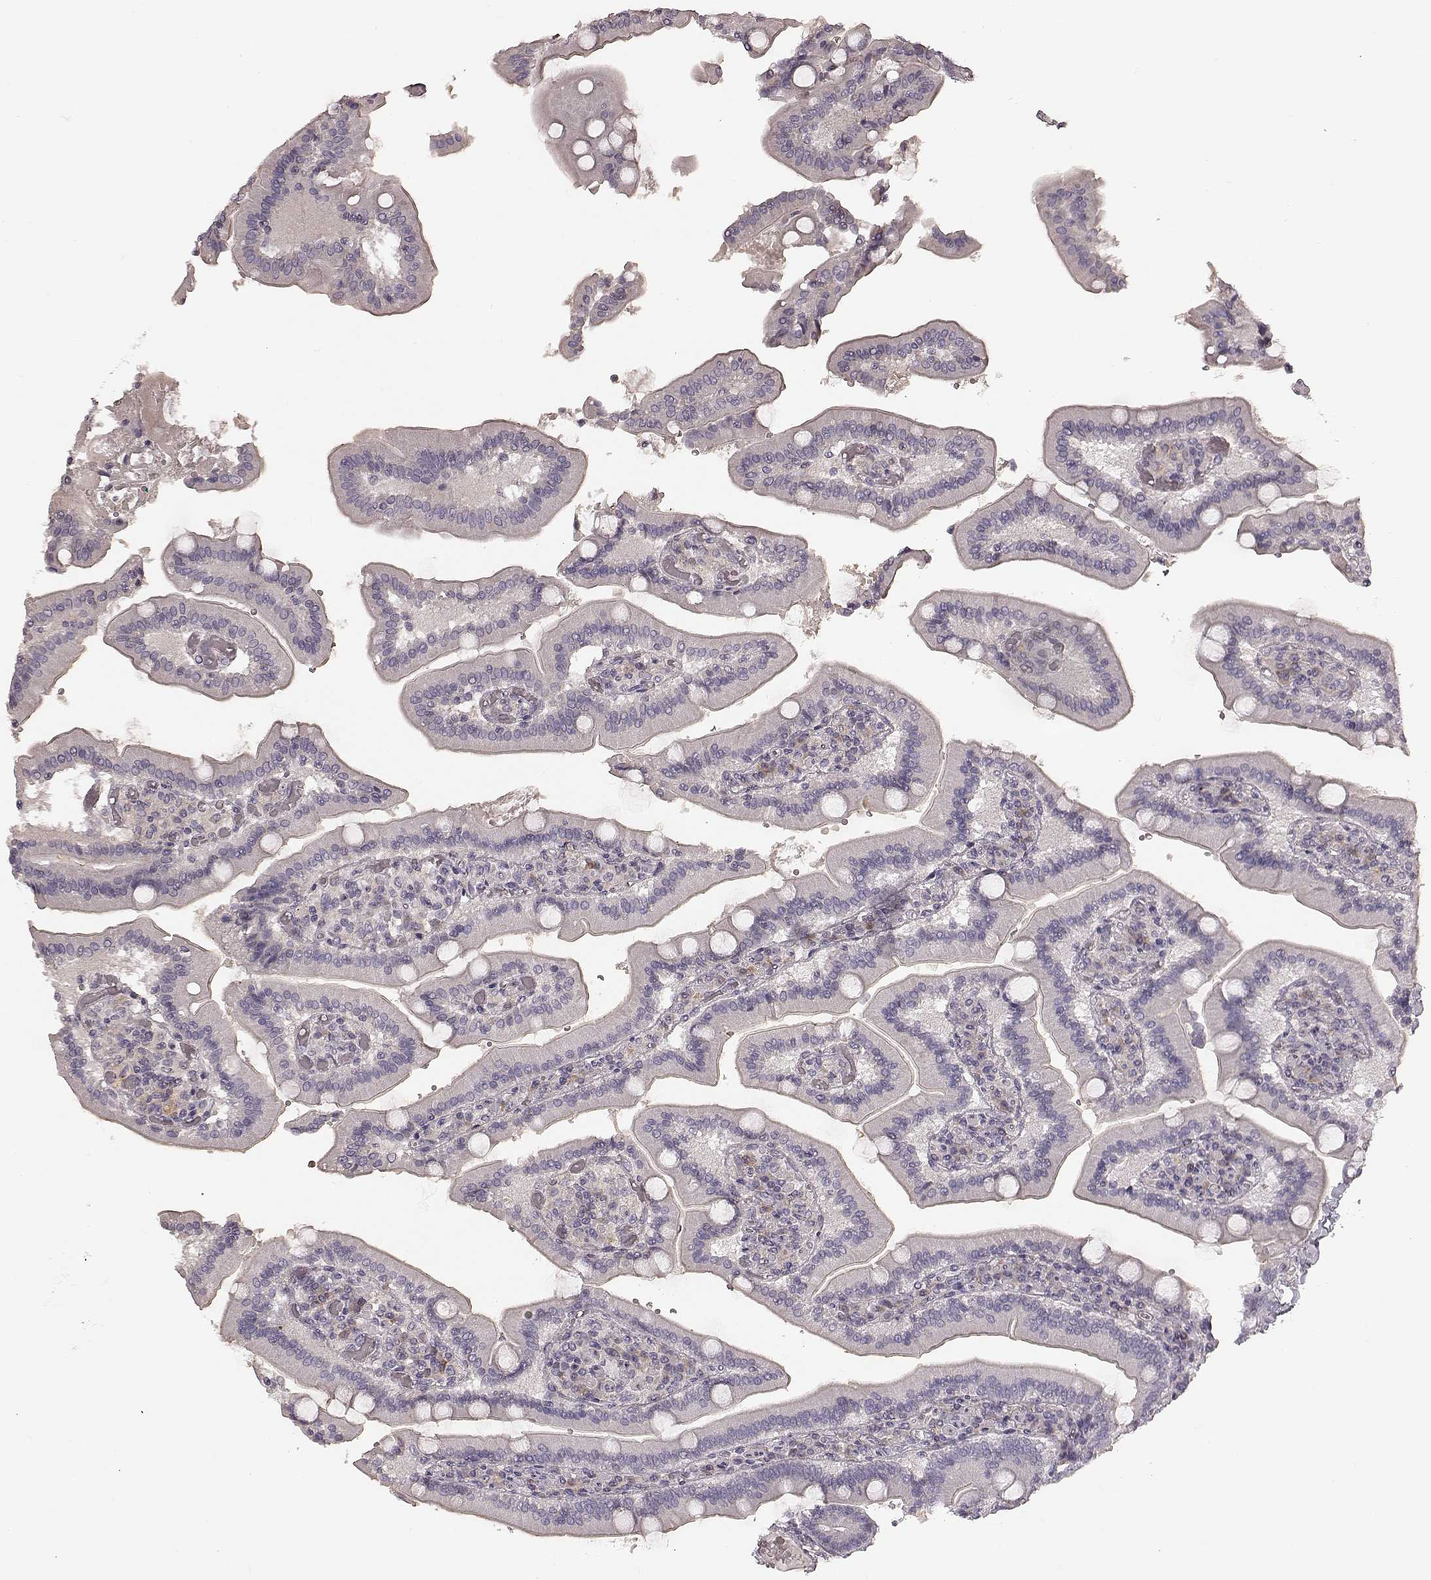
{"staining": {"intensity": "negative", "quantity": "none", "location": "none"}, "tissue": "duodenum", "cell_type": "Glandular cells", "image_type": "normal", "snomed": [{"axis": "morphology", "description": "Normal tissue, NOS"}, {"axis": "topography", "description": "Duodenum"}], "caption": "Immunohistochemistry of unremarkable human duodenum exhibits no expression in glandular cells.", "gene": "MIA", "patient": {"sex": "female", "age": 62}}